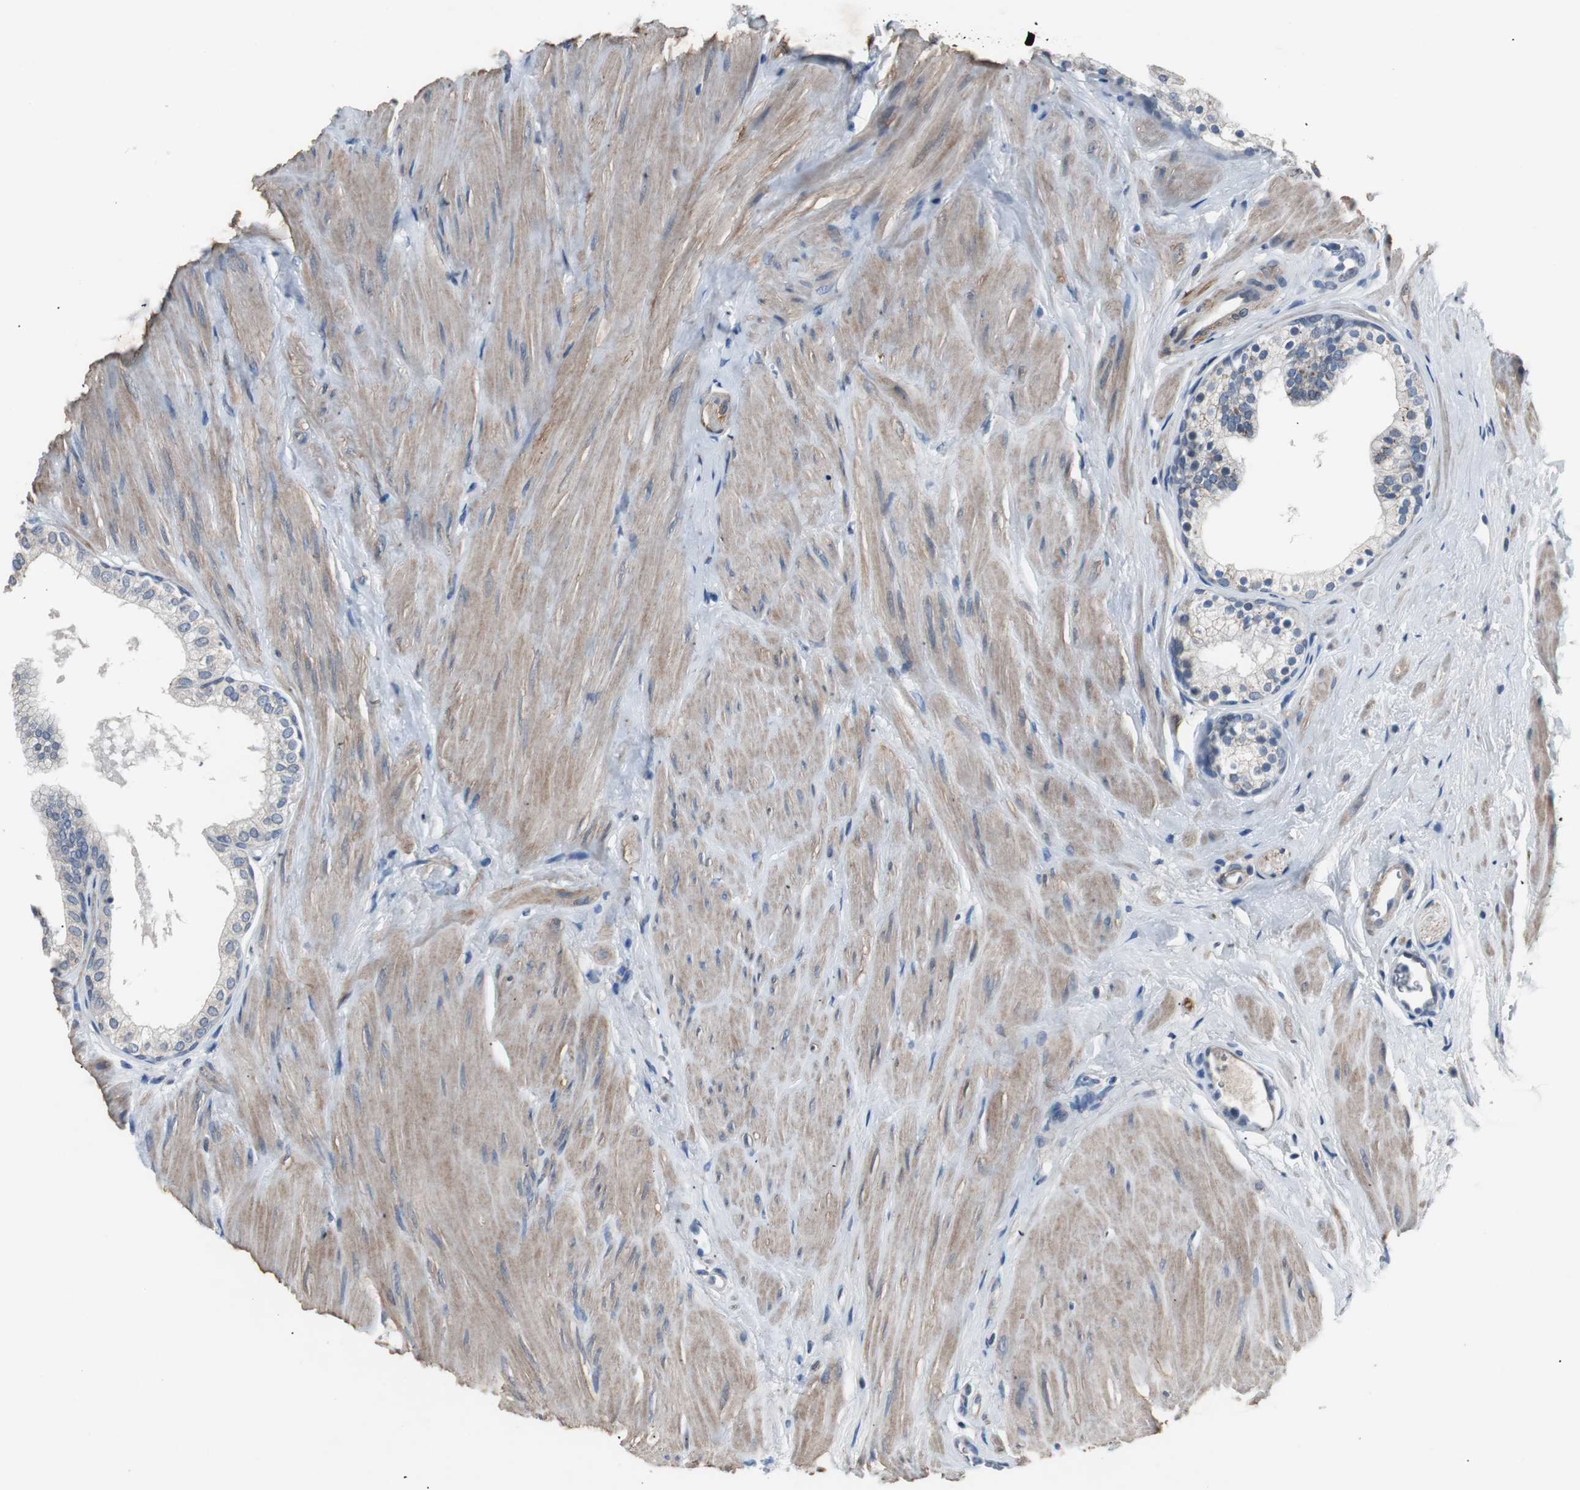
{"staining": {"intensity": "moderate", "quantity": "25%-75%", "location": "cytoplasmic/membranous"}, "tissue": "prostate", "cell_type": "Glandular cells", "image_type": "normal", "snomed": [{"axis": "morphology", "description": "Normal tissue, NOS"}, {"axis": "topography", "description": "Prostate"}], "caption": "Immunohistochemistry (IHC) of benign human prostate displays medium levels of moderate cytoplasmic/membranous staining in about 25%-75% of glandular cells. The staining was performed using DAB to visualize the protein expression in brown, while the nuclei were stained in blue with hematoxylin (Magnification: 20x).", "gene": "PCYT1B", "patient": {"sex": "male", "age": 60}}